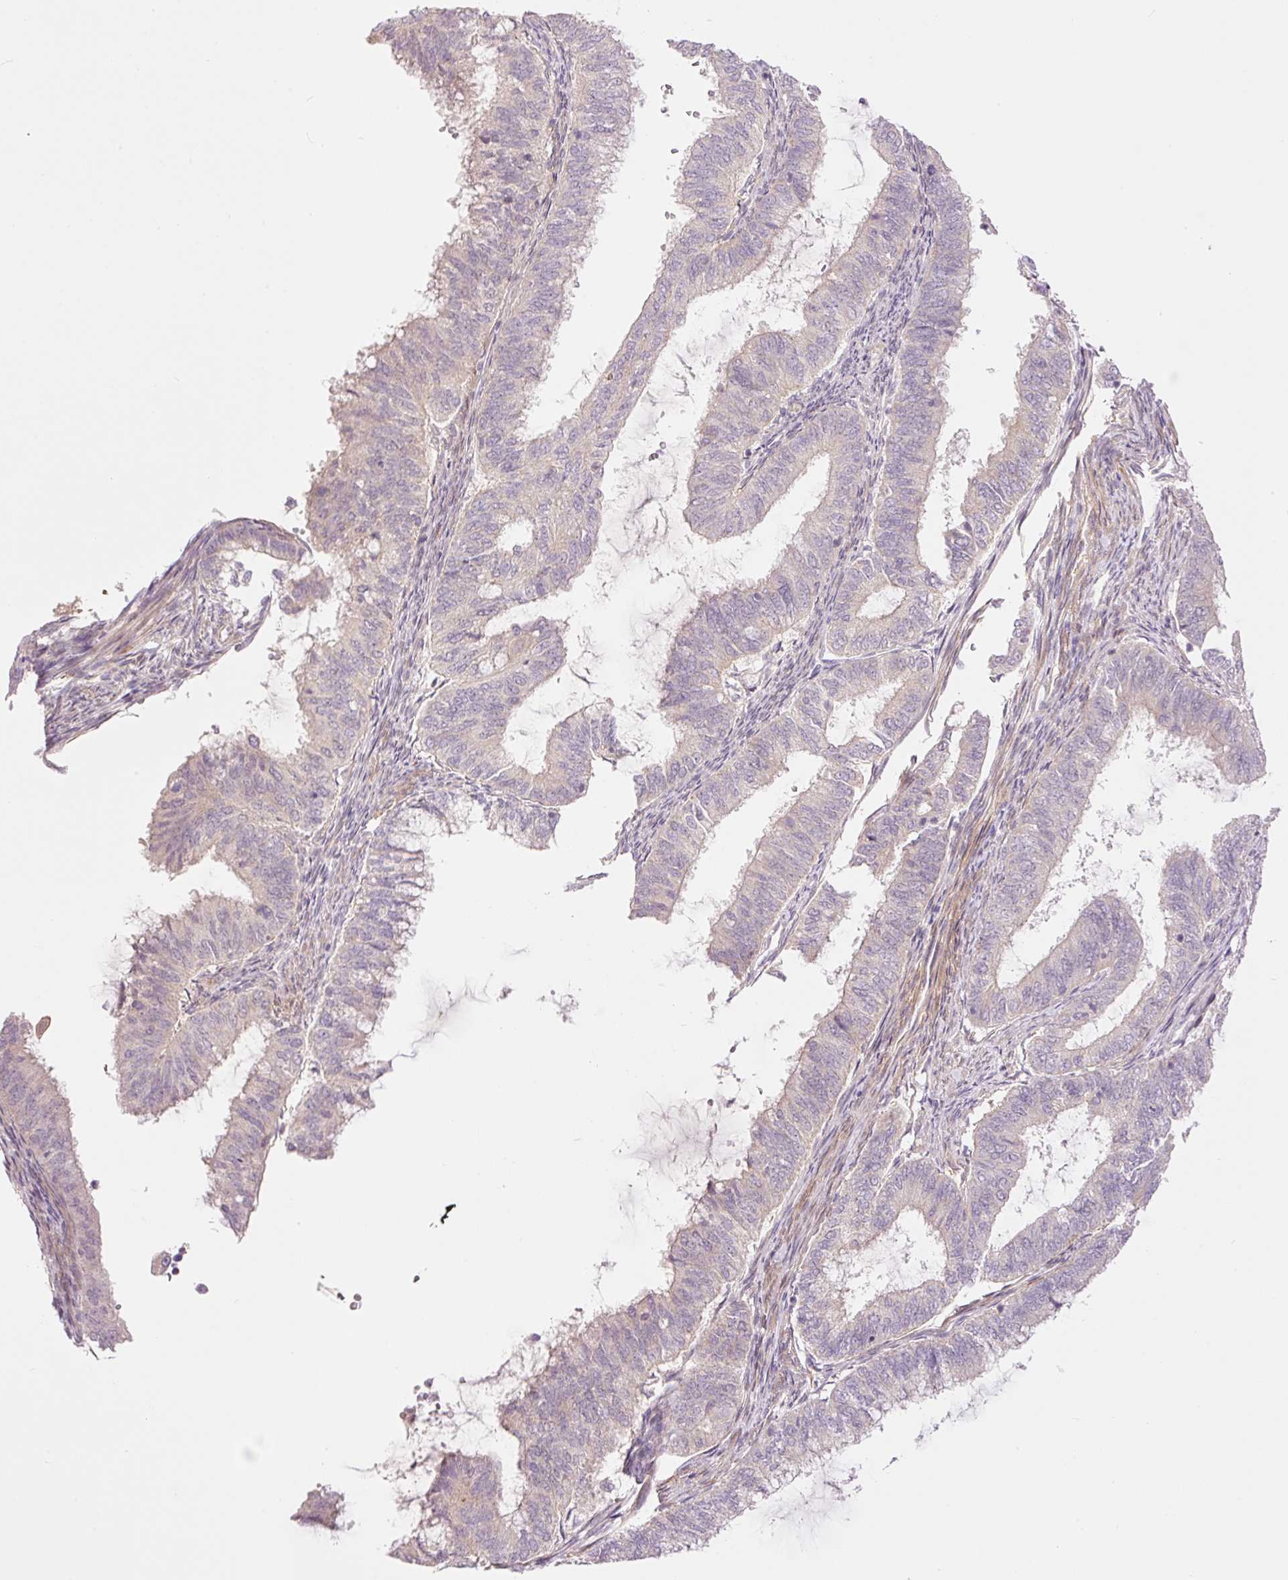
{"staining": {"intensity": "negative", "quantity": "none", "location": "none"}, "tissue": "endometrial cancer", "cell_type": "Tumor cells", "image_type": "cancer", "snomed": [{"axis": "morphology", "description": "Adenocarcinoma, NOS"}, {"axis": "topography", "description": "Endometrium"}], "caption": "Immunohistochemistry photomicrograph of neoplastic tissue: human endometrial adenocarcinoma stained with DAB (3,3'-diaminobenzidine) displays no significant protein staining in tumor cells.", "gene": "SLC29A3", "patient": {"sex": "female", "age": 51}}